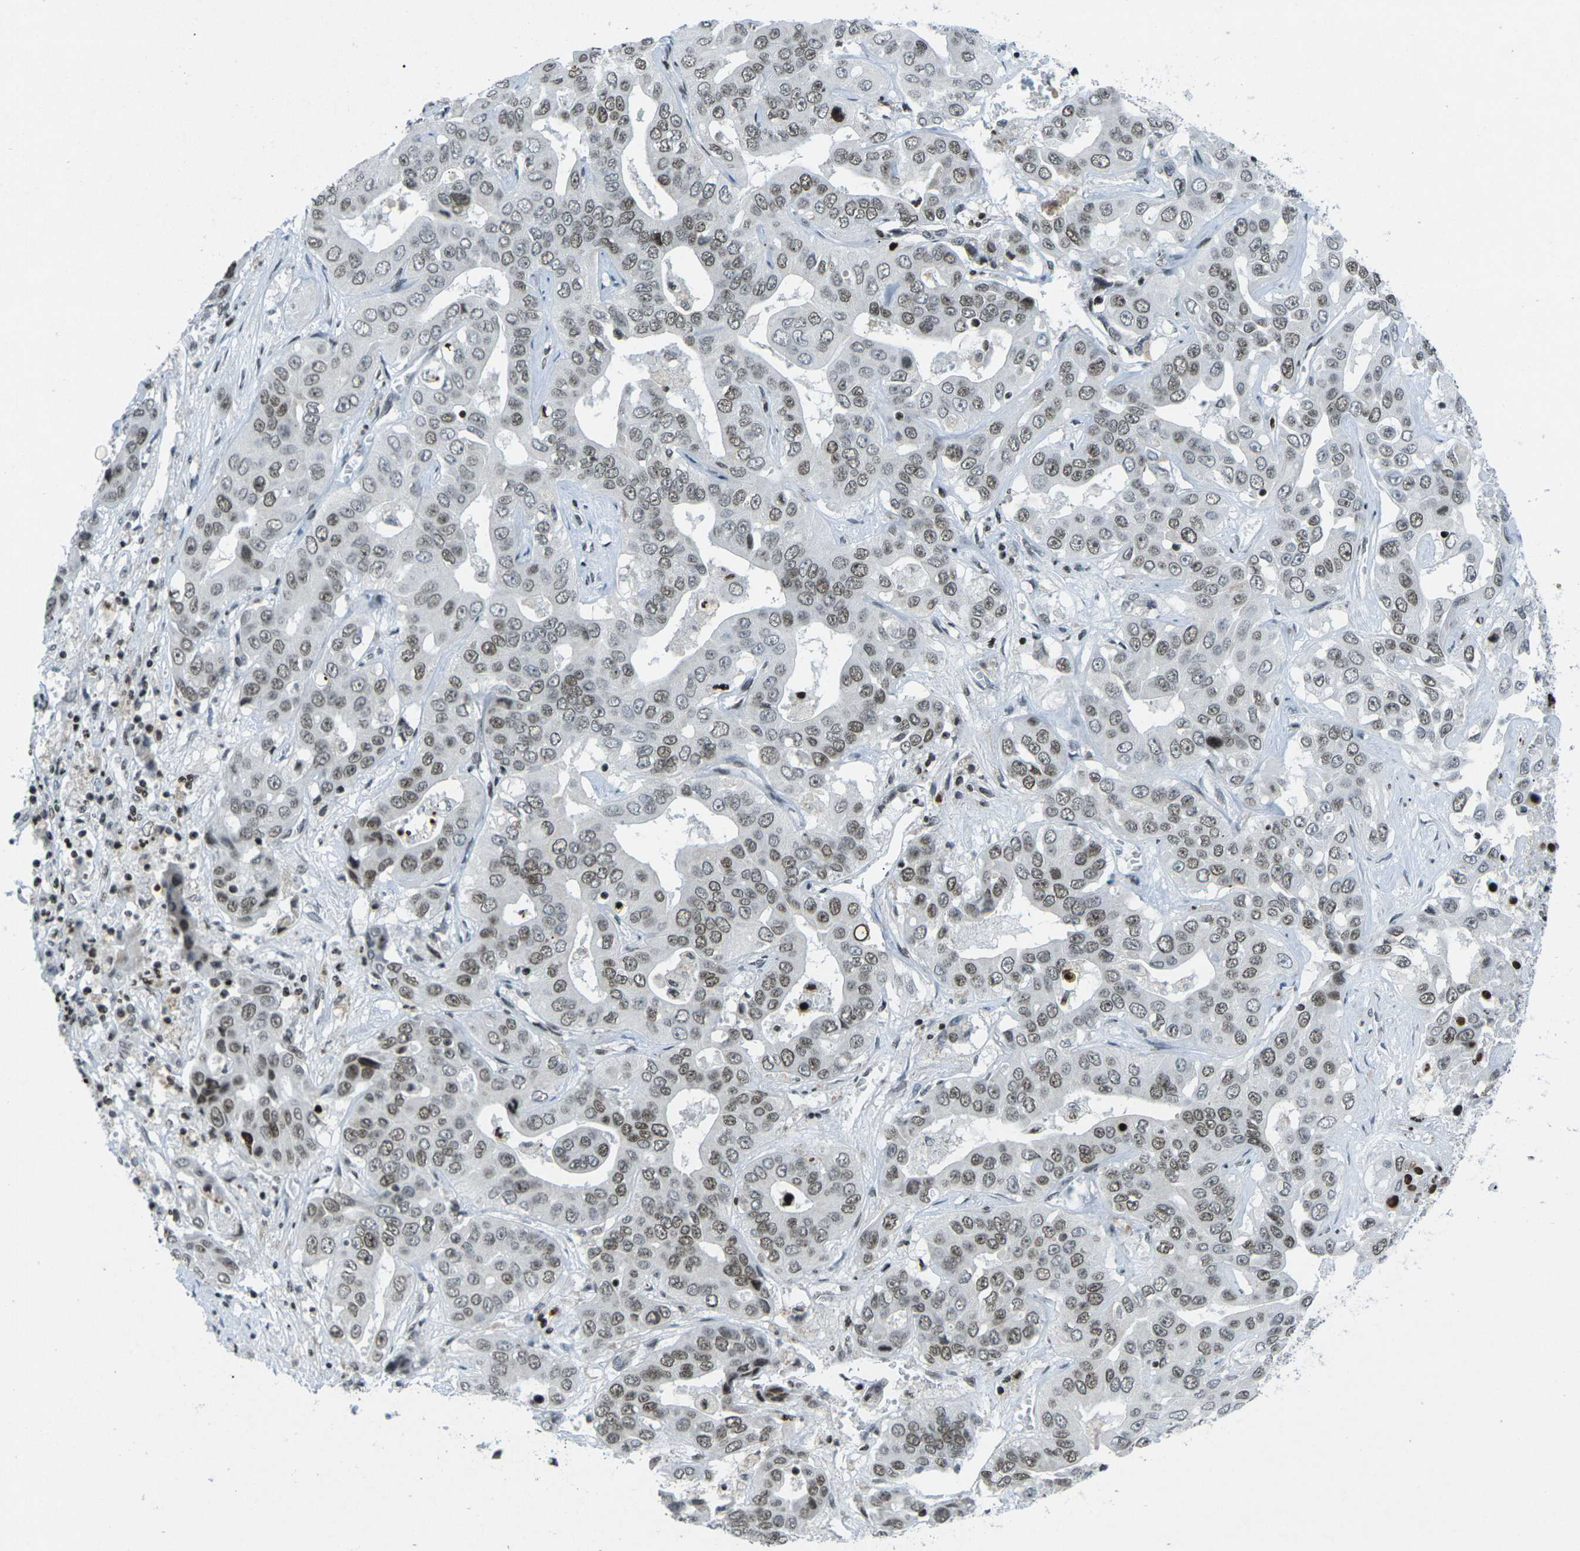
{"staining": {"intensity": "weak", "quantity": "25%-75%", "location": "nuclear"}, "tissue": "liver cancer", "cell_type": "Tumor cells", "image_type": "cancer", "snomed": [{"axis": "morphology", "description": "Cholangiocarcinoma"}, {"axis": "topography", "description": "Liver"}], "caption": "DAB immunohistochemical staining of human liver cancer (cholangiocarcinoma) demonstrates weak nuclear protein expression in about 25%-75% of tumor cells. (Brightfield microscopy of DAB IHC at high magnification).", "gene": "EME1", "patient": {"sex": "female", "age": 52}}